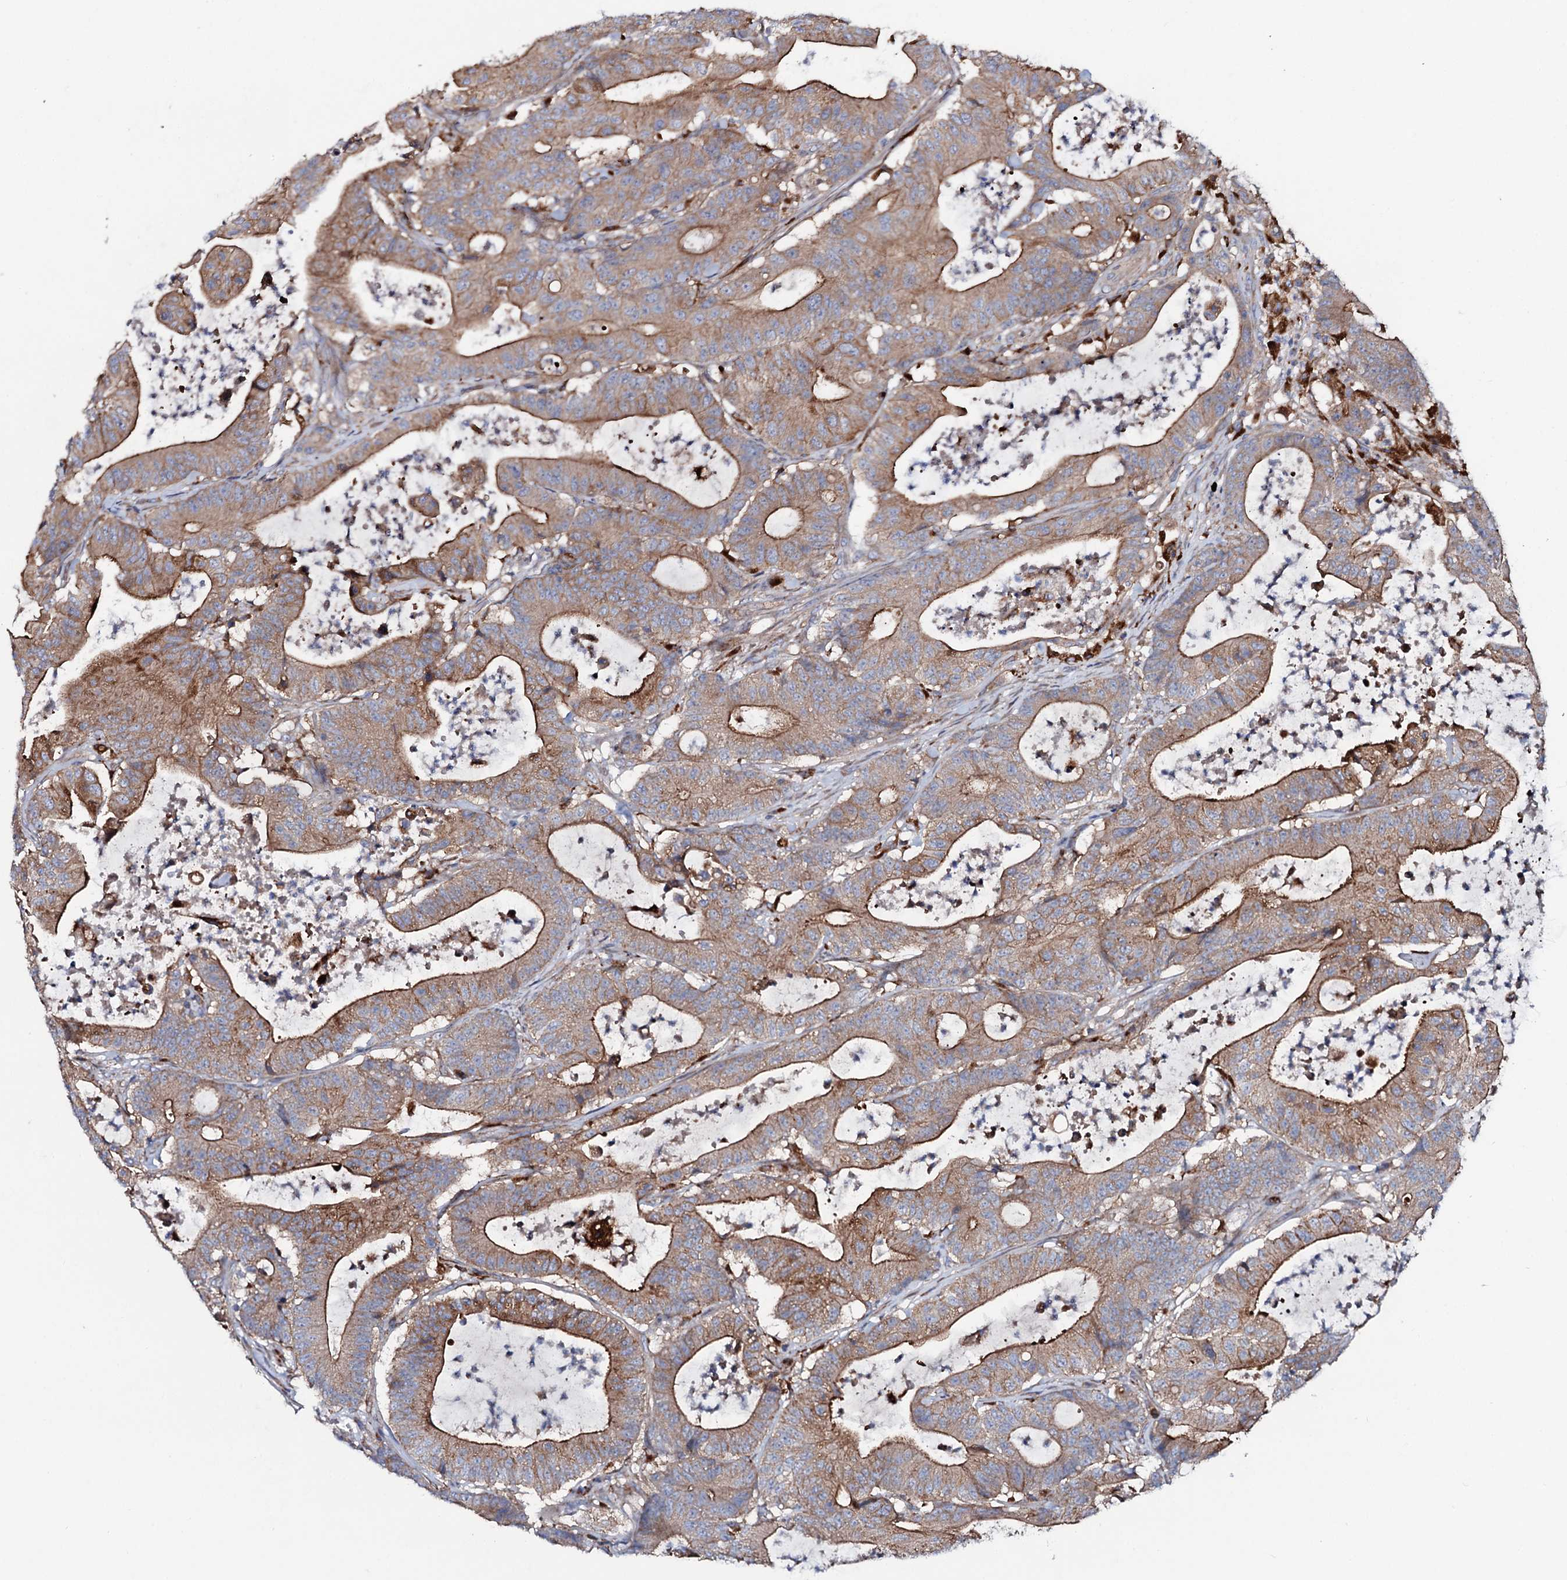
{"staining": {"intensity": "moderate", "quantity": ">75%", "location": "cytoplasmic/membranous"}, "tissue": "colorectal cancer", "cell_type": "Tumor cells", "image_type": "cancer", "snomed": [{"axis": "morphology", "description": "Adenocarcinoma, NOS"}, {"axis": "topography", "description": "Colon"}], "caption": "Protein staining shows moderate cytoplasmic/membranous expression in approximately >75% of tumor cells in colorectal cancer (adenocarcinoma).", "gene": "P2RX4", "patient": {"sex": "female", "age": 84}}